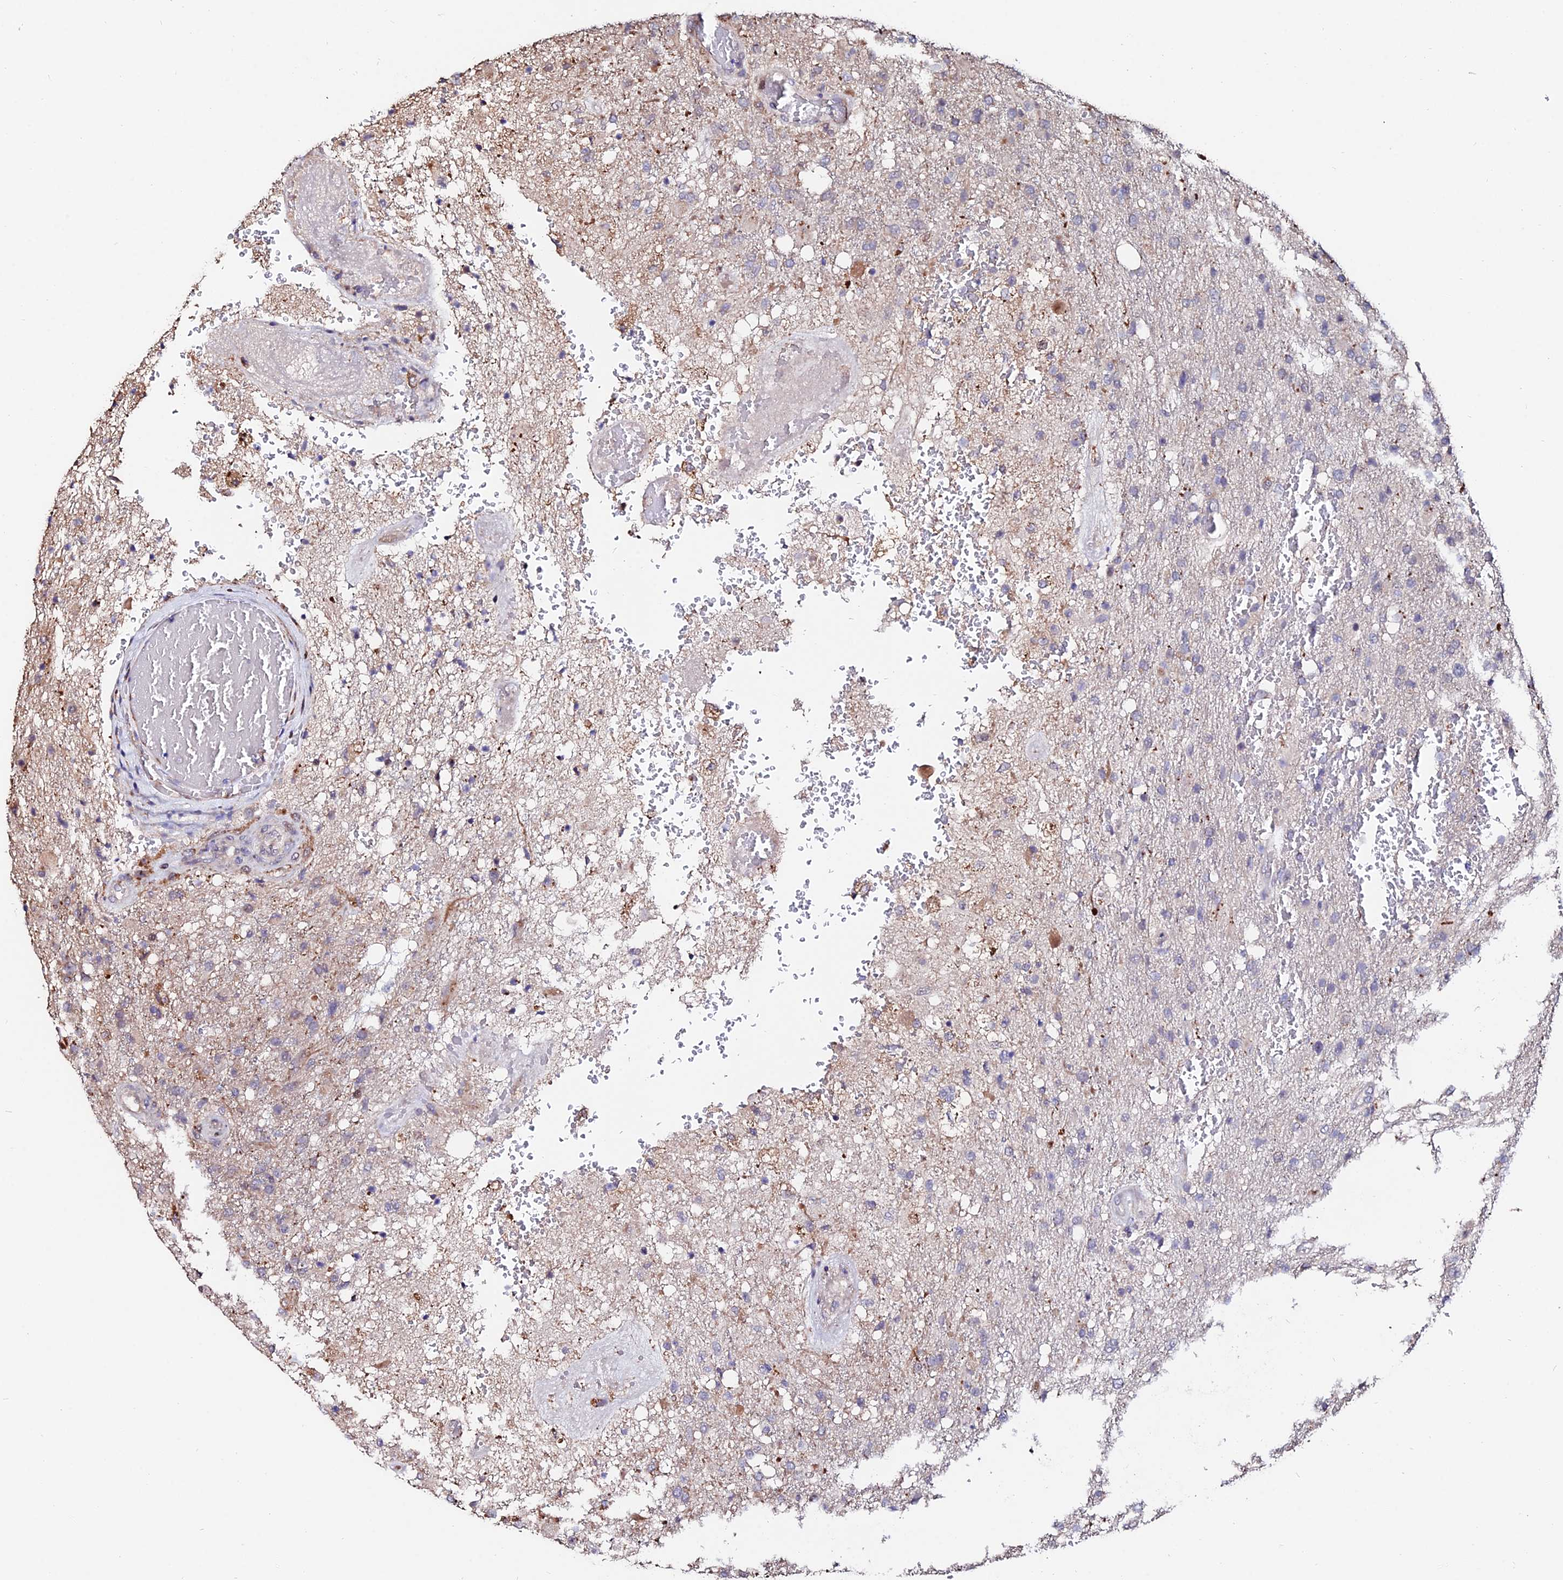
{"staining": {"intensity": "negative", "quantity": "none", "location": "none"}, "tissue": "glioma", "cell_type": "Tumor cells", "image_type": "cancer", "snomed": [{"axis": "morphology", "description": "Glioma, malignant, High grade"}, {"axis": "topography", "description": "Brain"}], "caption": "High magnification brightfield microscopy of glioma stained with DAB (brown) and counterstained with hematoxylin (blue): tumor cells show no significant expression. (DAB (3,3'-diaminobenzidine) IHC, high magnification).", "gene": "ACTR5", "patient": {"sex": "female", "age": 74}}